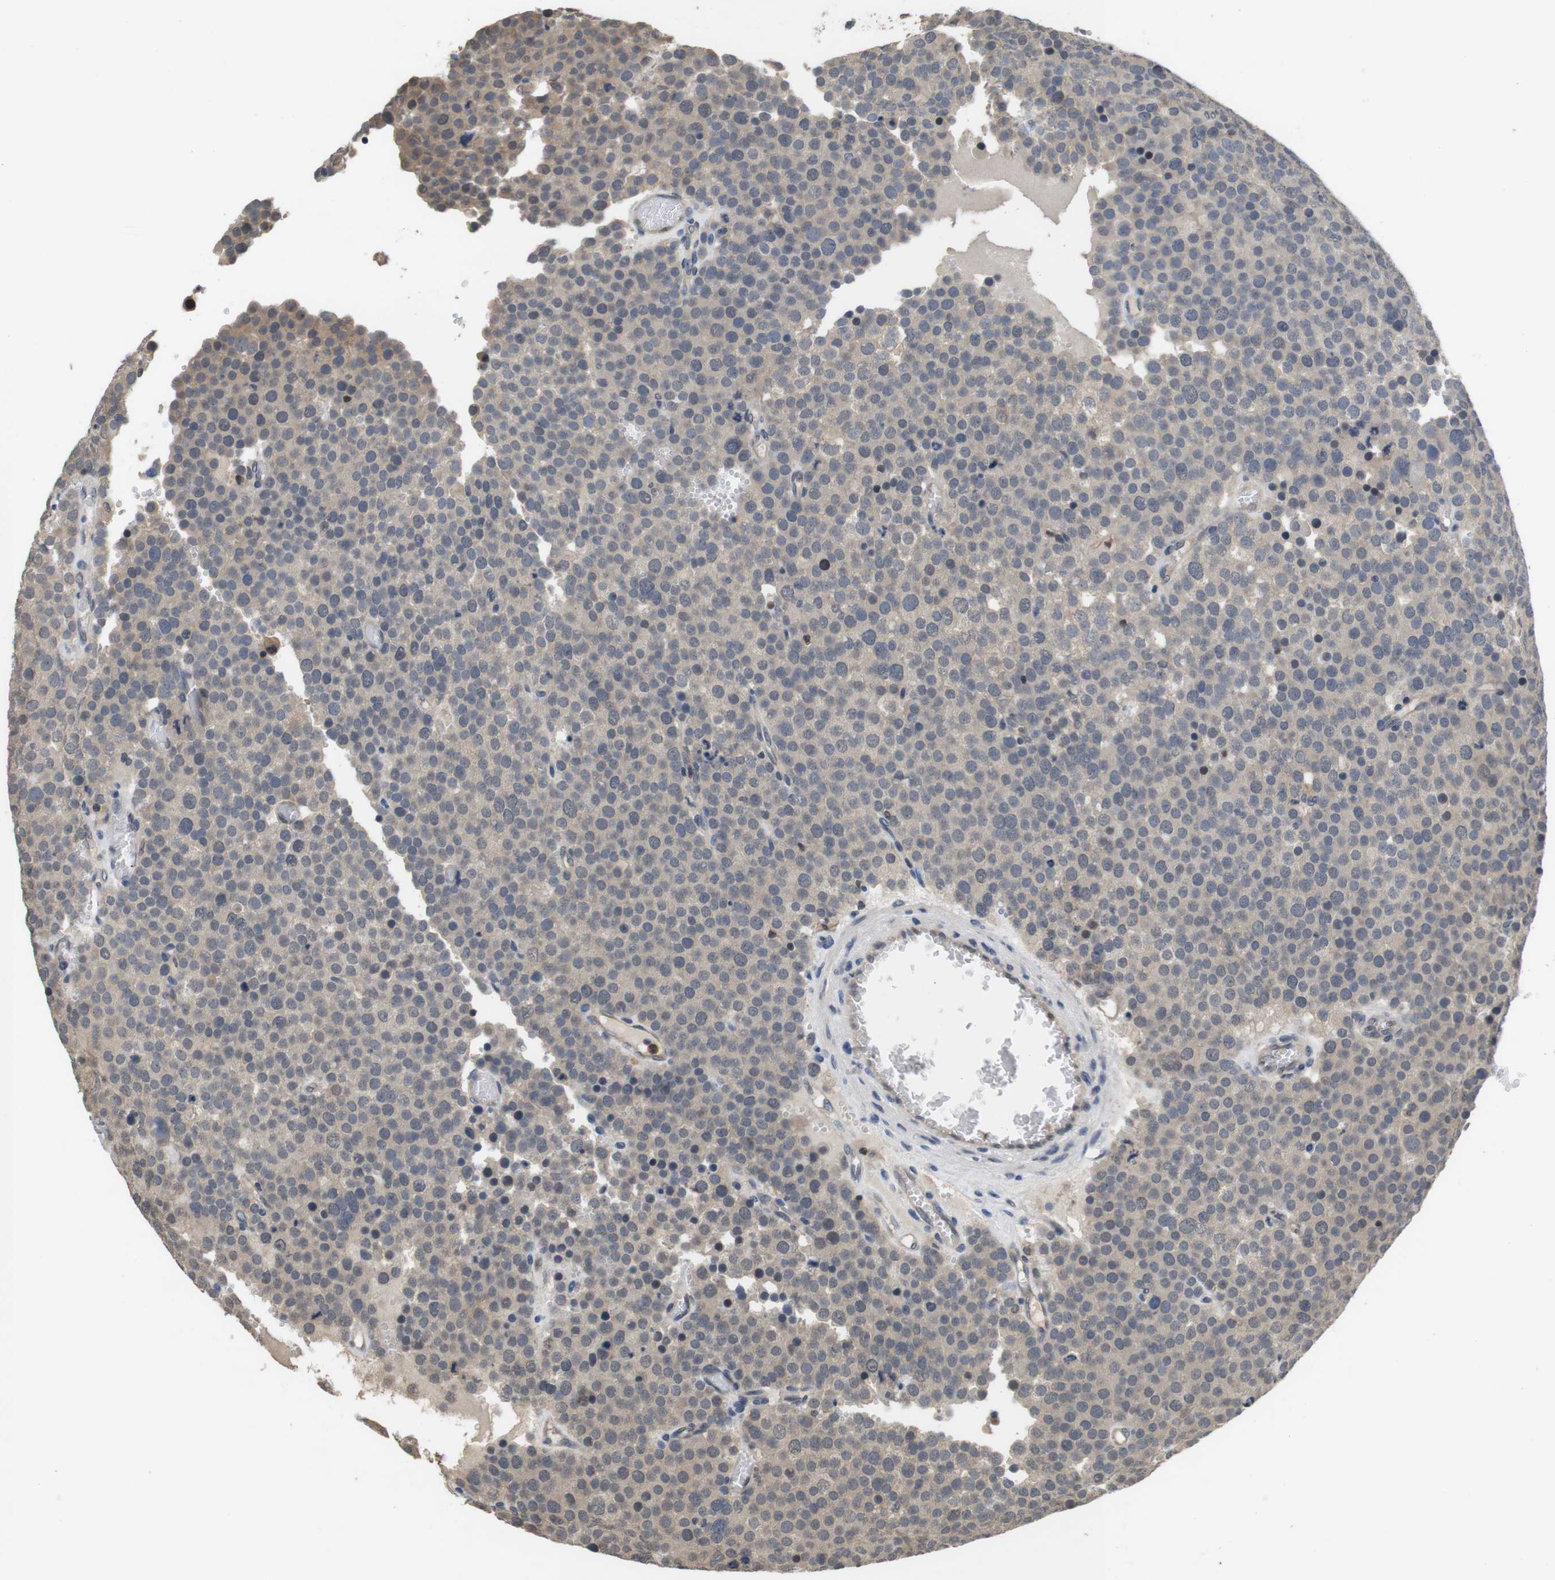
{"staining": {"intensity": "weak", "quantity": "<25%", "location": "cytoplasmic/membranous"}, "tissue": "testis cancer", "cell_type": "Tumor cells", "image_type": "cancer", "snomed": [{"axis": "morphology", "description": "Normal tissue, NOS"}, {"axis": "morphology", "description": "Seminoma, NOS"}, {"axis": "topography", "description": "Testis"}], "caption": "An immunohistochemistry (IHC) image of seminoma (testis) is shown. There is no staining in tumor cells of seminoma (testis). Nuclei are stained in blue.", "gene": "FADD", "patient": {"sex": "male", "age": 71}}